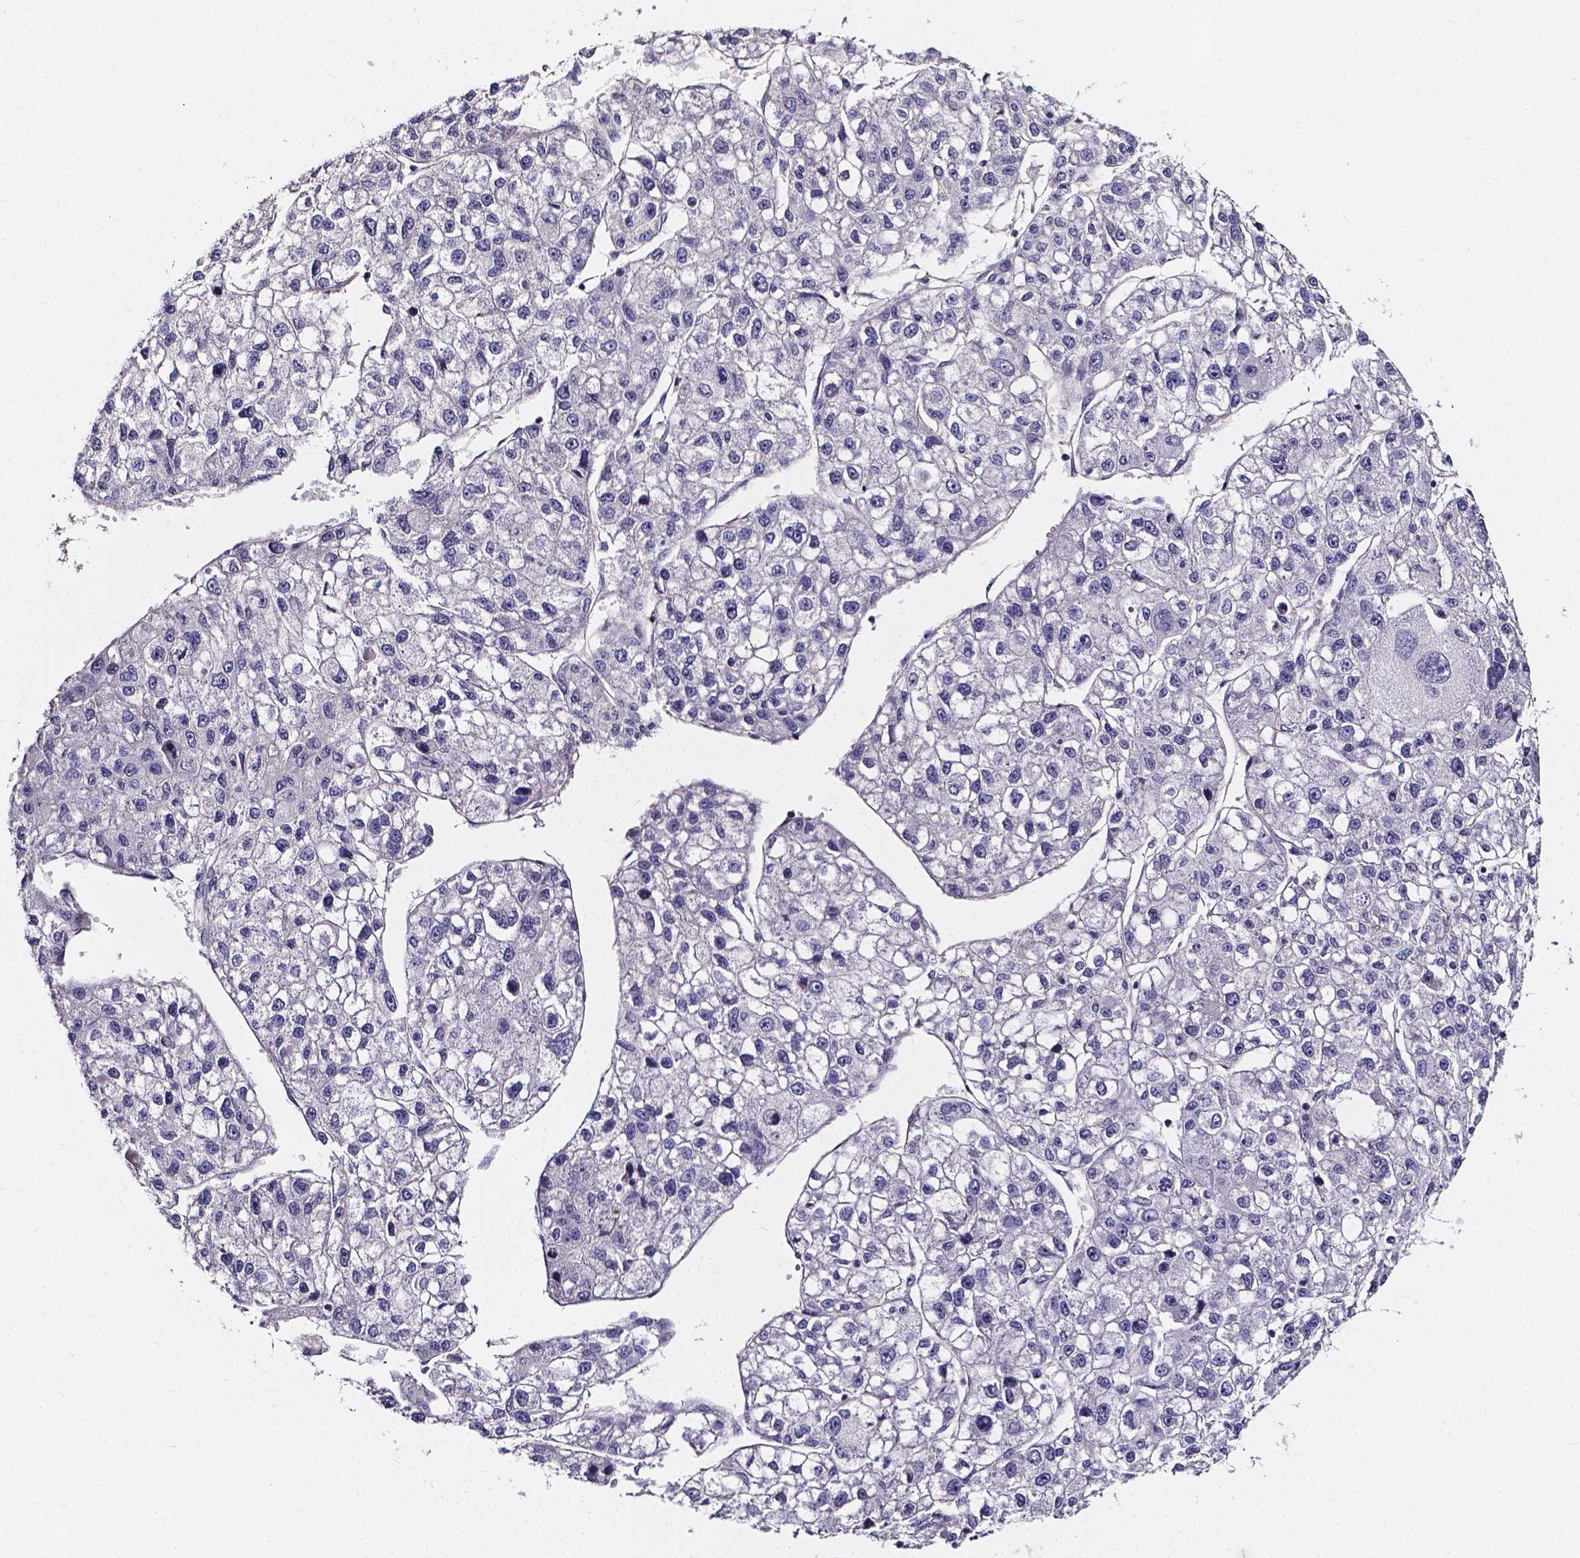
{"staining": {"intensity": "negative", "quantity": "none", "location": "none"}, "tissue": "liver cancer", "cell_type": "Tumor cells", "image_type": "cancer", "snomed": [{"axis": "morphology", "description": "Carcinoma, Hepatocellular, NOS"}, {"axis": "topography", "description": "Liver"}], "caption": "Immunohistochemical staining of liver cancer (hepatocellular carcinoma) exhibits no significant positivity in tumor cells. The staining is performed using DAB brown chromogen with nuclei counter-stained in using hematoxylin.", "gene": "THEMIS", "patient": {"sex": "male", "age": 56}}